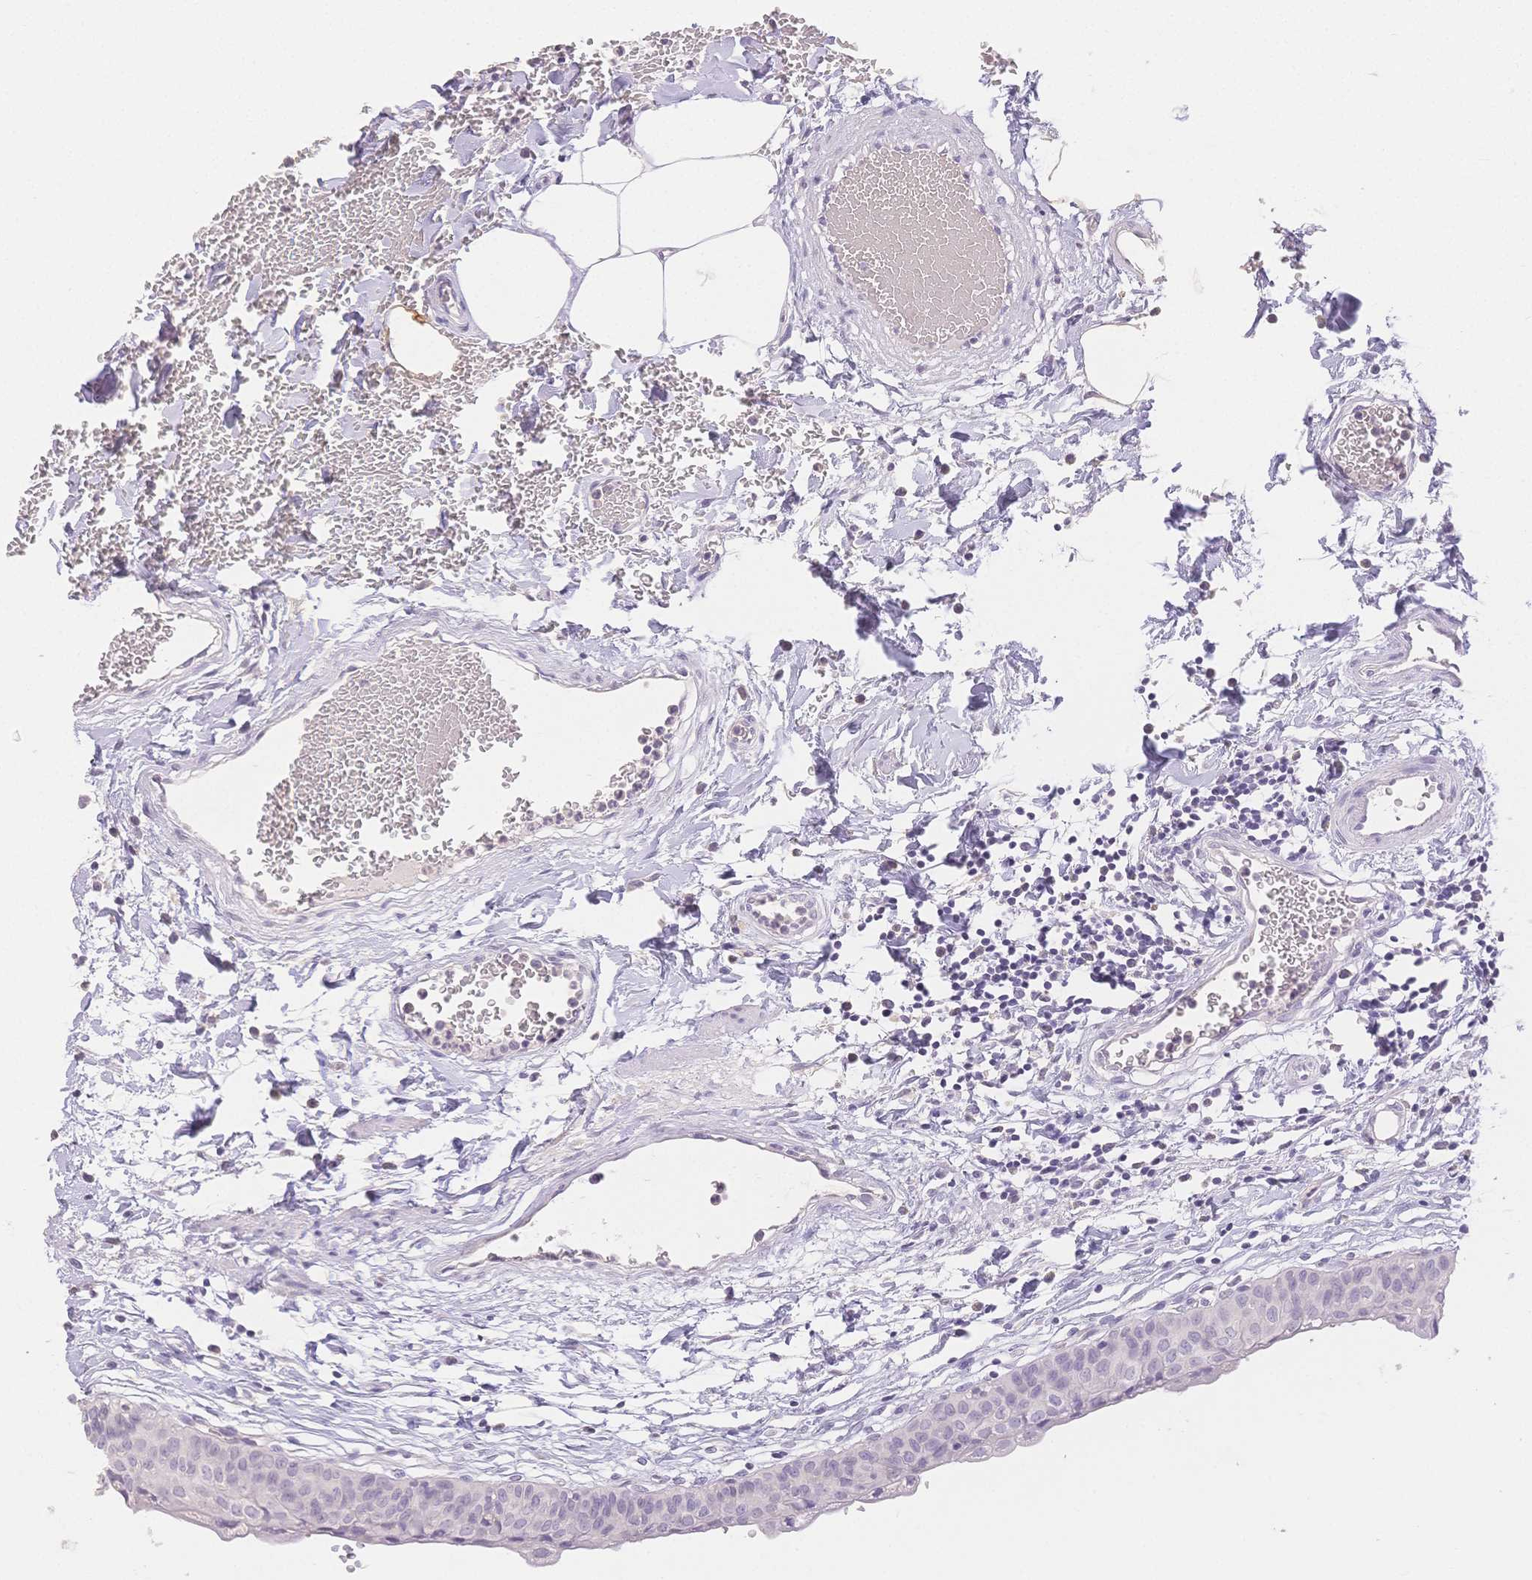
{"staining": {"intensity": "negative", "quantity": "none", "location": "none"}, "tissue": "urinary bladder", "cell_type": "Urothelial cells", "image_type": "normal", "snomed": [{"axis": "morphology", "description": "Normal tissue, NOS"}, {"axis": "topography", "description": "Urinary bladder"}], "caption": "High magnification brightfield microscopy of unremarkable urinary bladder stained with DAB (3,3'-diaminobenzidine) (brown) and counterstained with hematoxylin (blue): urothelial cells show no significant staining.", "gene": "SUV39H2", "patient": {"sex": "male", "age": 55}}